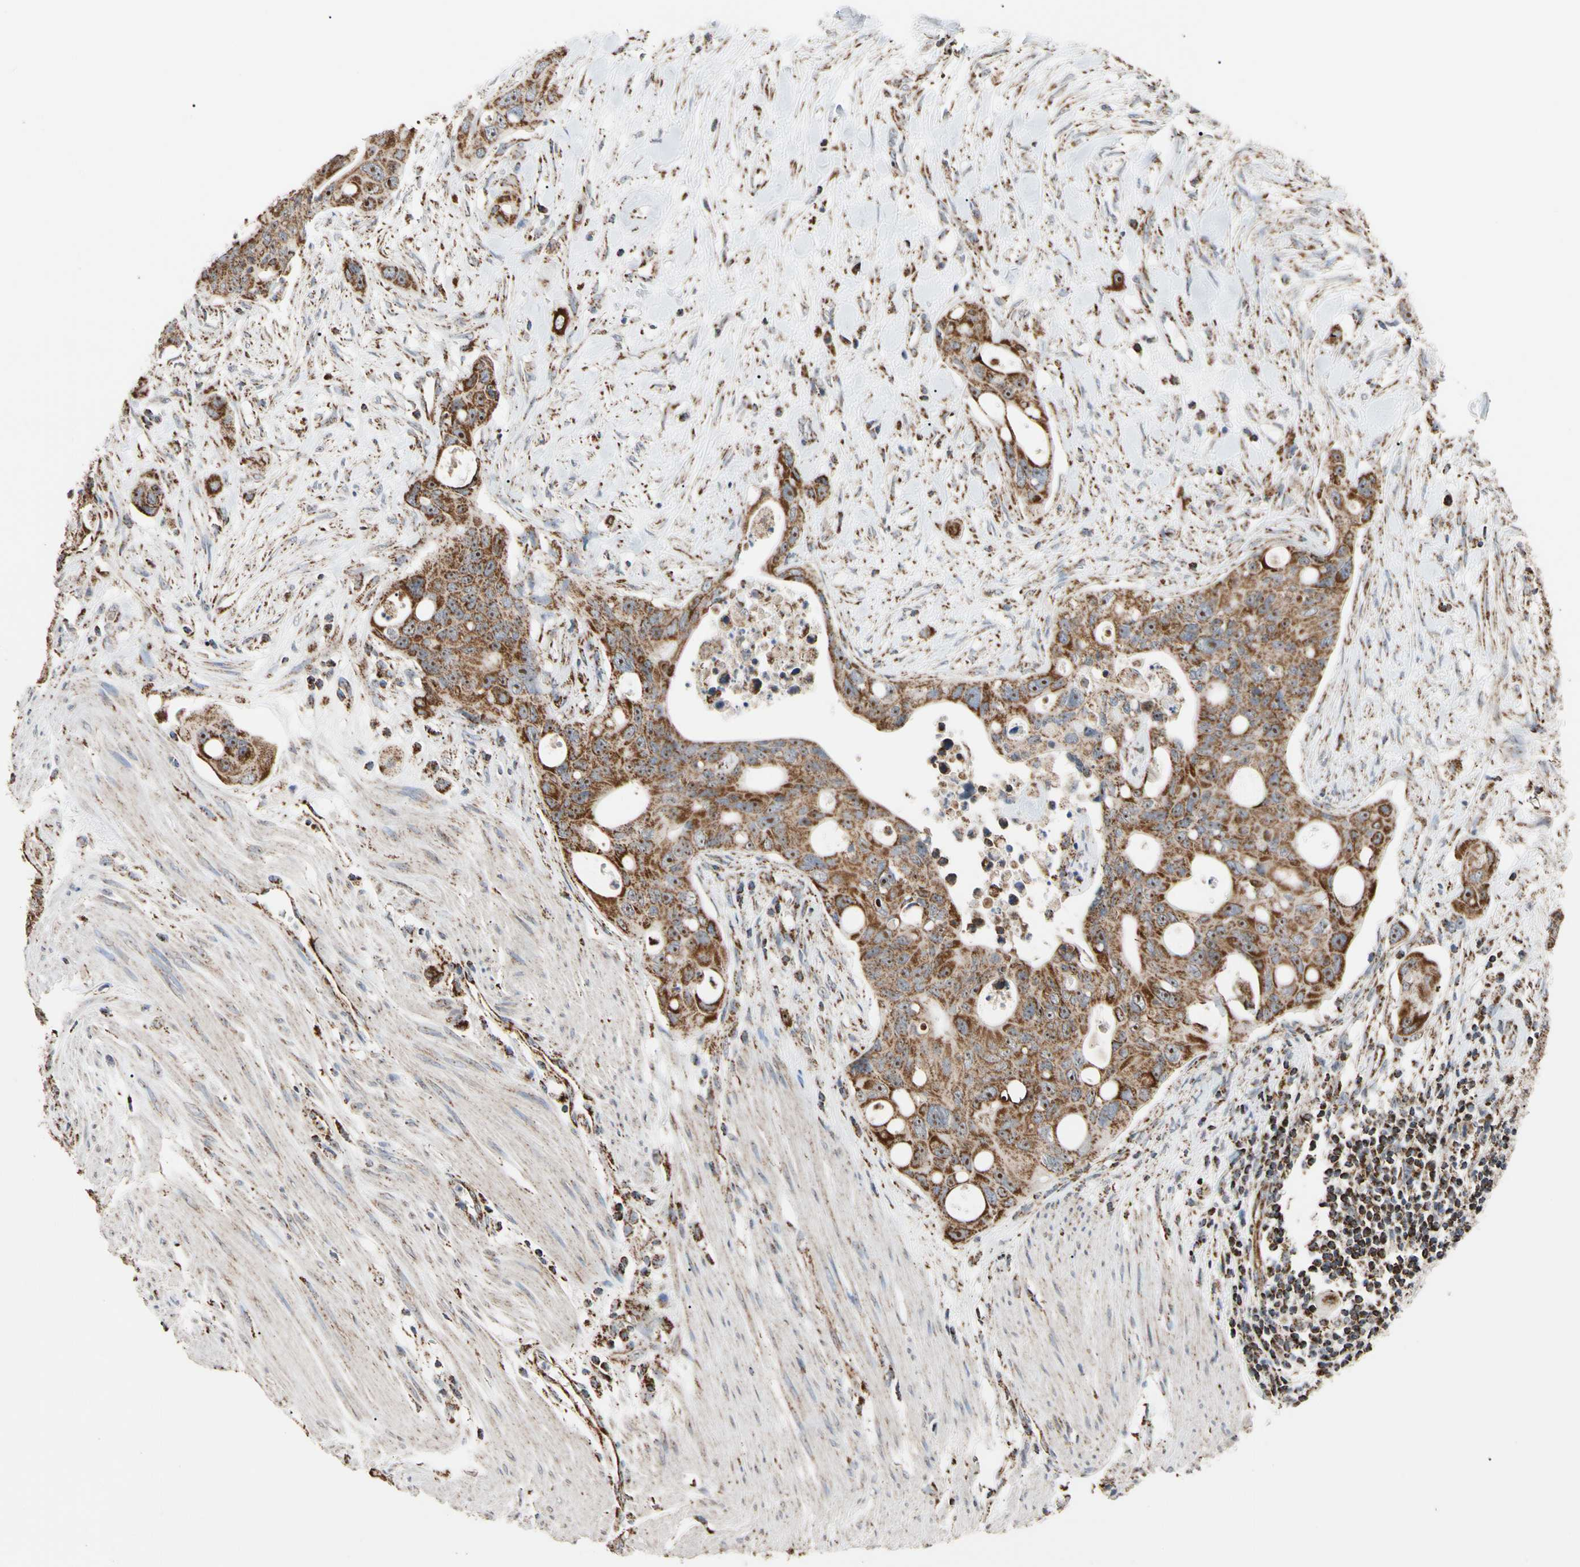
{"staining": {"intensity": "strong", "quantity": ">75%", "location": "cytoplasmic/membranous"}, "tissue": "colorectal cancer", "cell_type": "Tumor cells", "image_type": "cancer", "snomed": [{"axis": "morphology", "description": "Adenocarcinoma, NOS"}, {"axis": "topography", "description": "Colon"}], "caption": "A brown stain shows strong cytoplasmic/membranous expression of a protein in colorectal cancer tumor cells. The protein is stained brown, and the nuclei are stained in blue (DAB (3,3'-diaminobenzidine) IHC with brightfield microscopy, high magnification).", "gene": "FAM110B", "patient": {"sex": "female", "age": 57}}